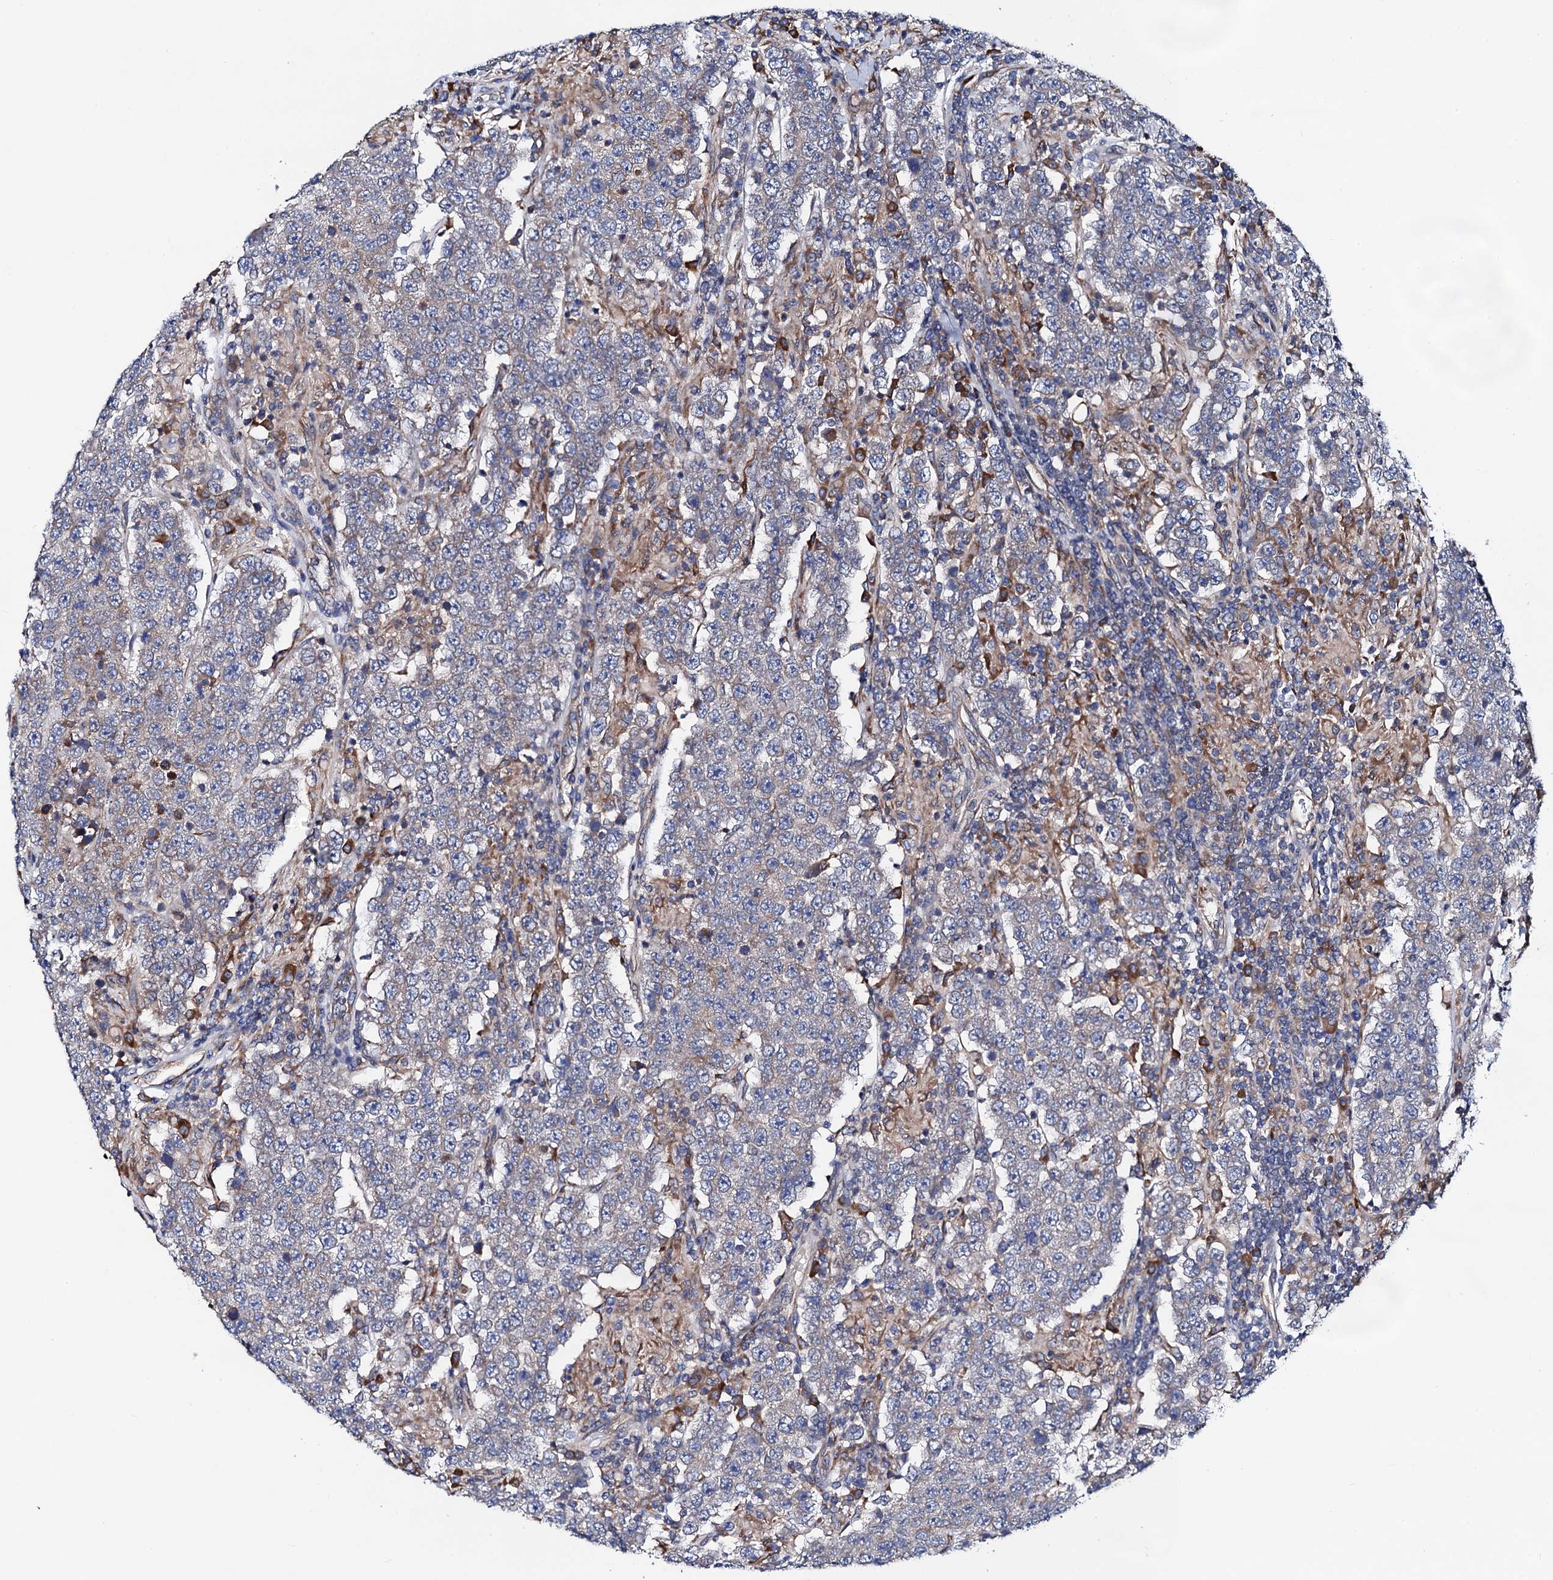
{"staining": {"intensity": "negative", "quantity": "none", "location": "none"}, "tissue": "testis cancer", "cell_type": "Tumor cells", "image_type": "cancer", "snomed": [{"axis": "morphology", "description": "Normal tissue, NOS"}, {"axis": "morphology", "description": "Urothelial carcinoma, High grade"}, {"axis": "morphology", "description": "Seminoma, NOS"}, {"axis": "morphology", "description": "Carcinoma, Embryonal, NOS"}, {"axis": "topography", "description": "Urinary bladder"}, {"axis": "topography", "description": "Testis"}], "caption": "High magnification brightfield microscopy of testis cancer (urothelial carcinoma (high-grade)) stained with DAB (brown) and counterstained with hematoxylin (blue): tumor cells show no significant staining. (Stains: DAB (3,3'-diaminobenzidine) IHC with hematoxylin counter stain, Microscopy: brightfield microscopy at high magnification).", "gene": "PGLS", "patient": {"sex": "male", "age": 41}}